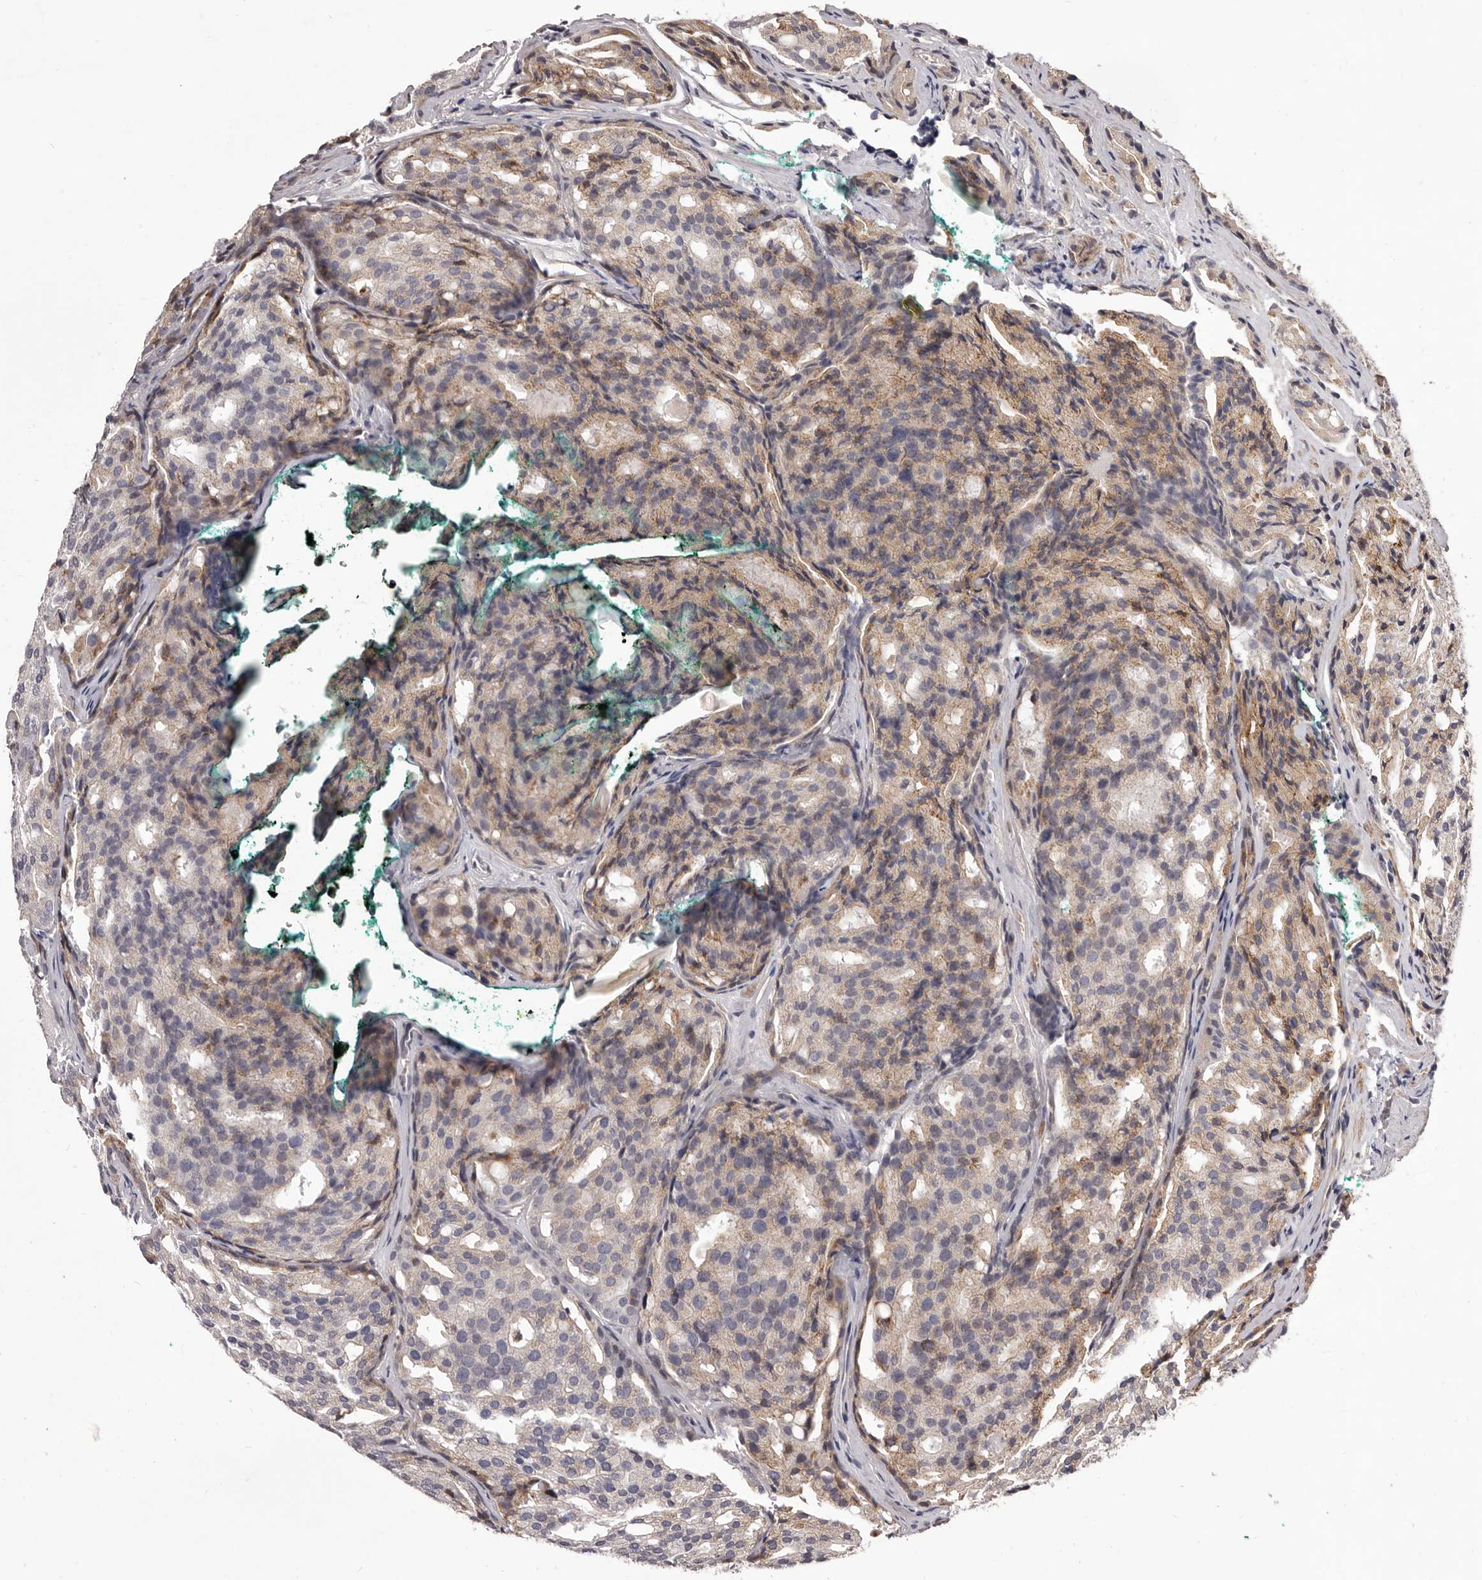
{"staining": {"intensity": "weak", "quantity": ">75%", "location": "cytoplasmic/membranous"}, "tissue": "prostate cancer", "cell_type": "Tumor cells", "image_type": "cancer", "snomed": [{"axis": "morphology", "description": "Adenocarcinoma, High grade"}, {"axis": "topography", "description": "Prostate"}], "caption": "Immunohistochemical staining of prostate cancer (adenocarcinoma (high-grade)) reveals low levels of weak cytoplasmic/membranous expression in approximately >75% of tumor cells. The staining is performed using DAB (3,3'-diaminobenzidine) brown chromogen to label protein expression. The nuclei are counter-stained blue using hematoxylin.", "gene": "ALPK1", "patient": {"sex": "male", "age": 64}}